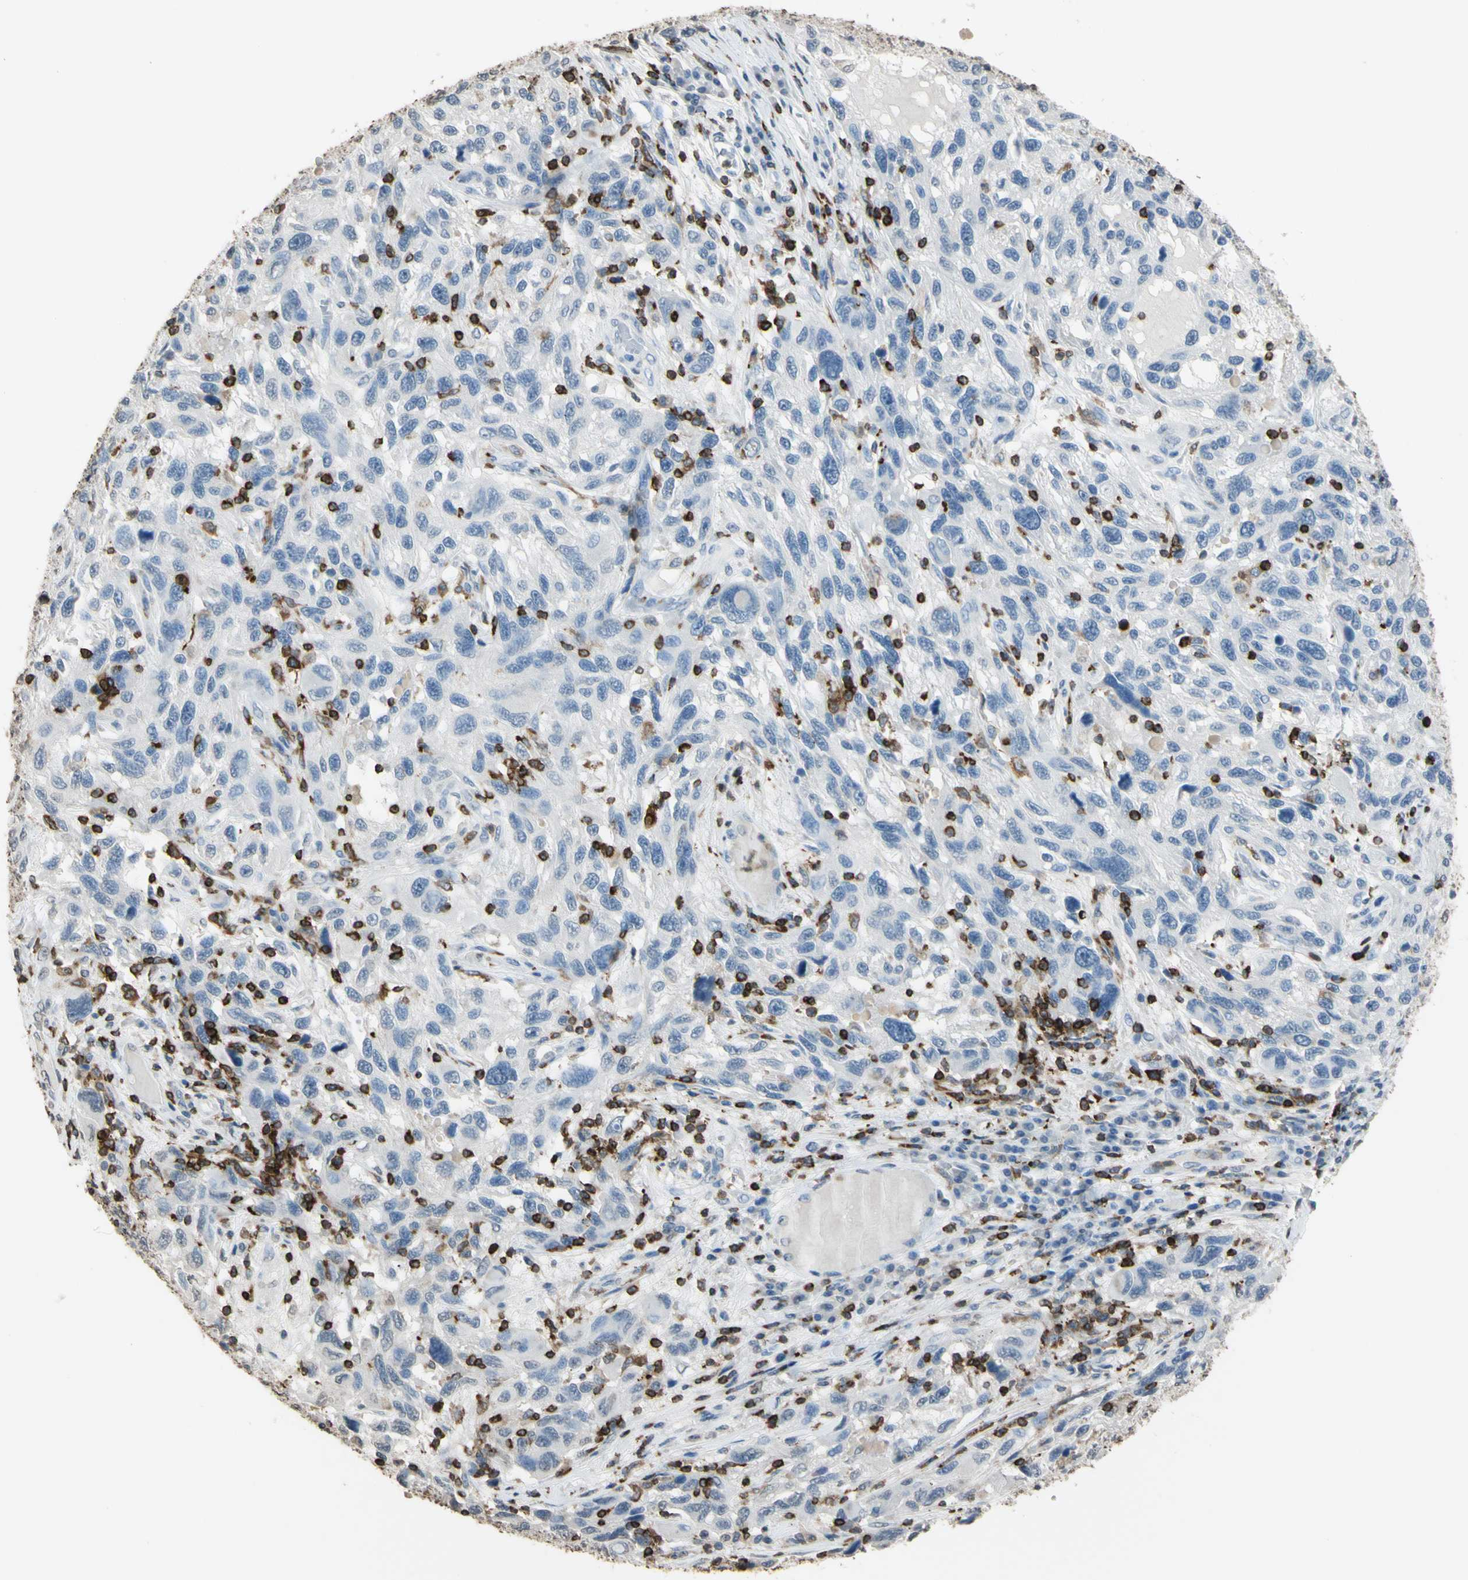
{"staining": {"intensity": "negative", "quantity": "none", "location": "none"}, "tissue": "melanoma", "cell_type": "Tumor cells", "image_type": "cancer", "snomed": [{"axis": "morphology", "description": "Malignant melanoma, NOS"}, {"axis": "topography", "description": "Skin"}], "caption": "DAB immunohistochemical staining of human melanoma demonstrates no significant expression in tumor cells.", "gene": "PSTPIP1", "patient": {"sex": "male", "age": 53}}